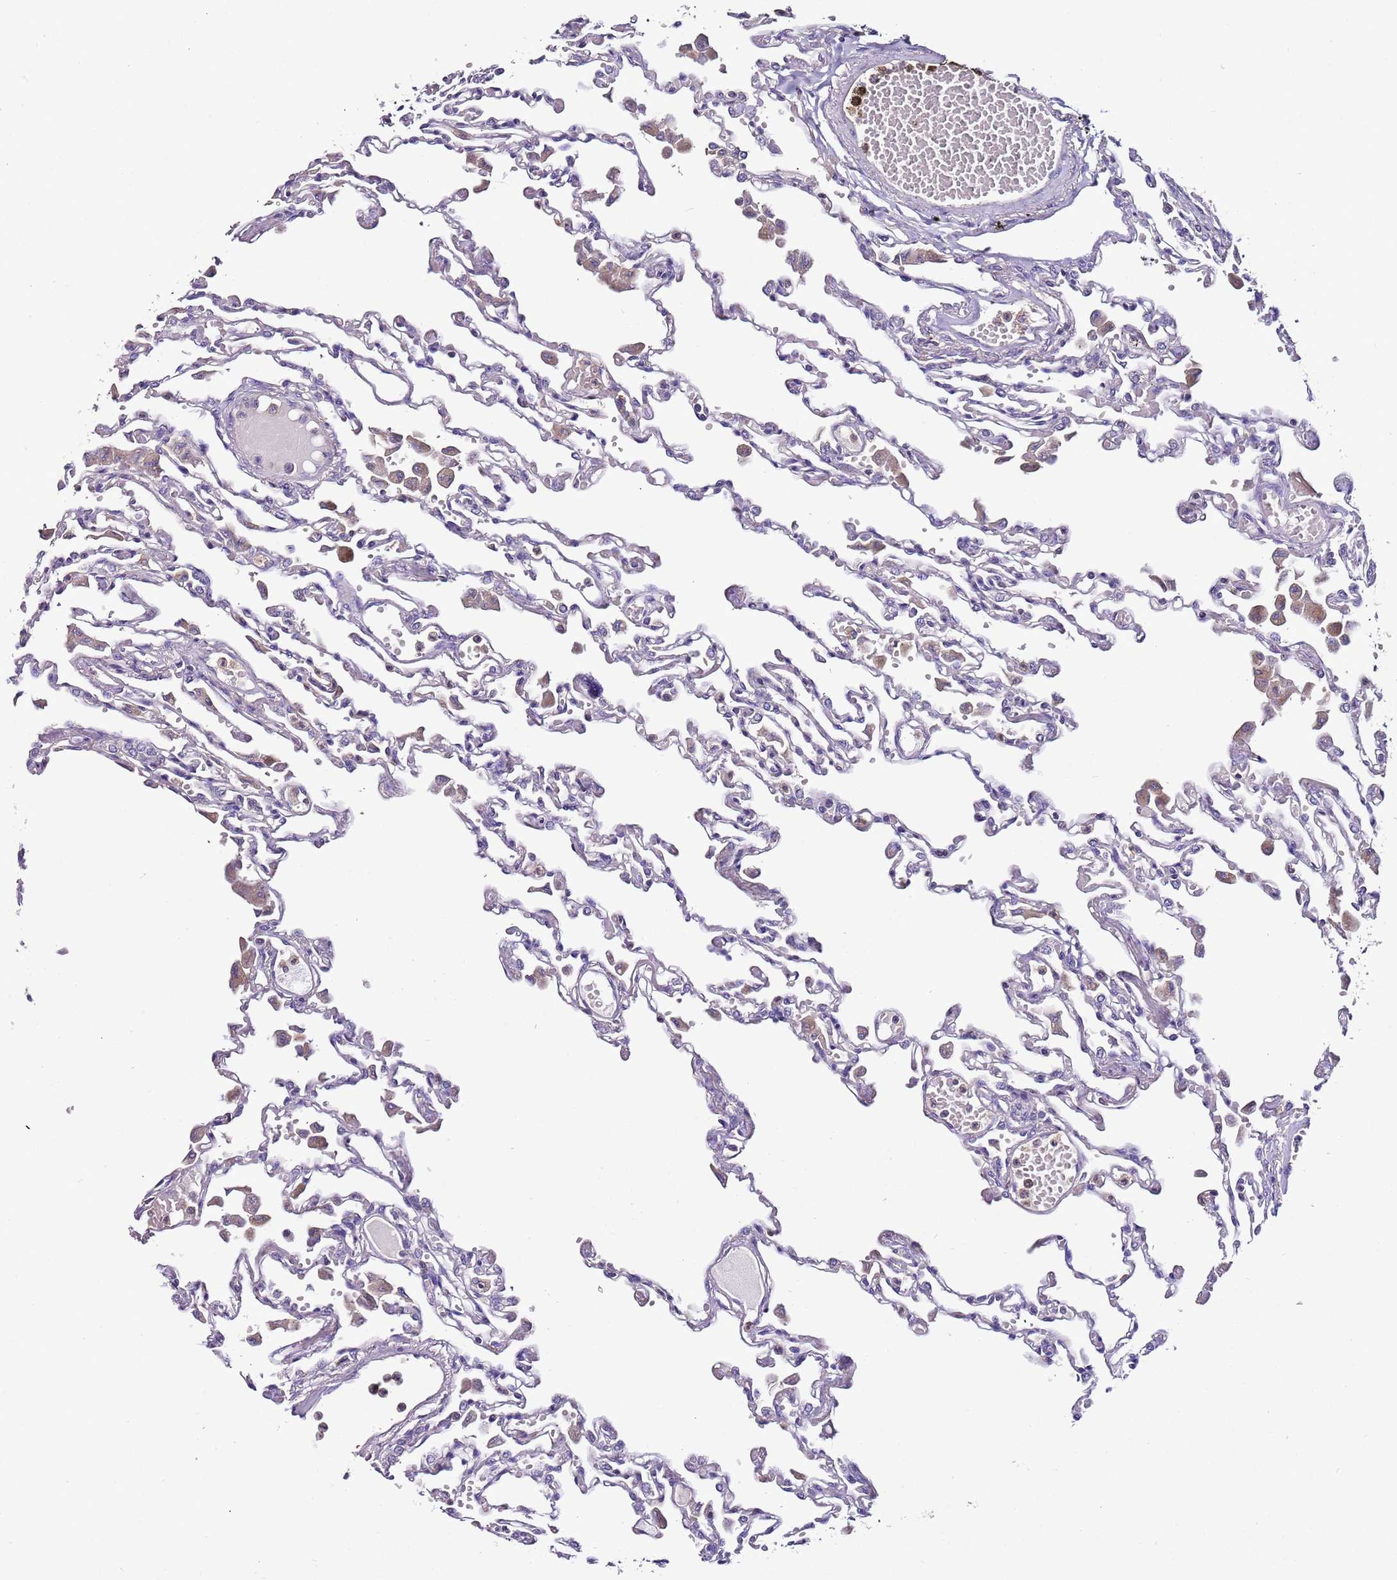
{"staining": {"intensity": "negative", "quantity": "none", "location": "none"}, "tissue": "lung", "cell_type": "Alveolar cells", "image_type": "normal", "snomed": [{"axis": "morphology", "description": "Normal tissue, NOS"}, {"axis": "topography", "description": "Bronchus"}, {"axis": "topography", "description": "Lung"}], "caption": "A high-resolution photomicrograph shows IHC staining of benign lung, which shows no significant positivity in alveolar cells.", "gene": "IGIP", "patient": {"sex": "female", "age": 49}}